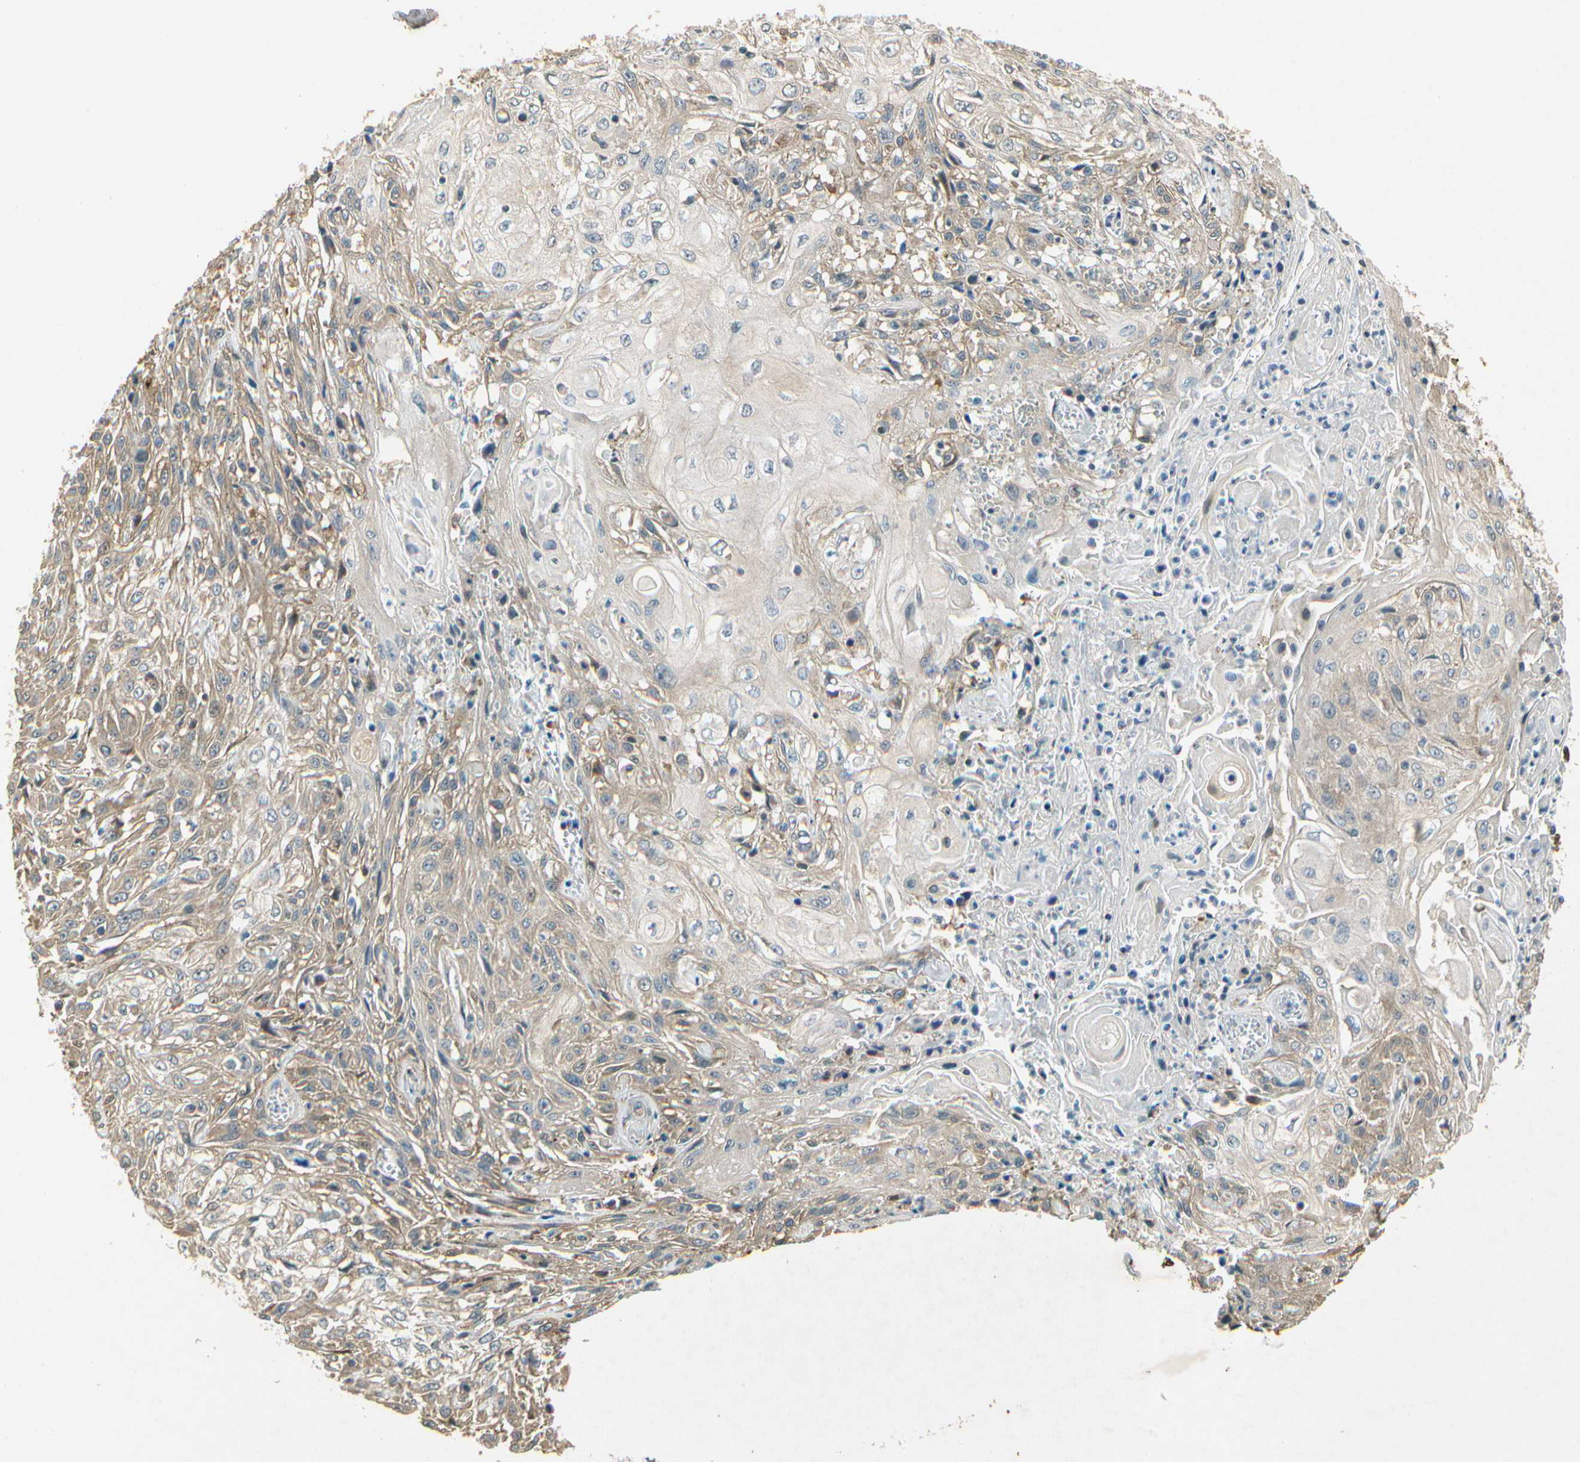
{"staining": {"intensity": "weak", "quantity": "25%-75%", "location": "cytoplasmic/membranous"}, "tissue": "skin cancer", "cell_type": "Tumor cells", "image_type": "cancer", "snomed": [{"axis": "morphology", "description": "Squamous cell carcinoma, NOS"}, {"axis": "morphology", "description": "Squamous cell carcinoma, metastatic, NOS"}, {"axis": "topography", "description": "Skin"}, {"axis": "topography", "description": "Lymph node"}], "caption": "IHC staining of skin cancer, which shows low levels of weak cytoplasmic/membranous expression in about 25%-75% of tumor cells indicating weak cytoplasmic/membranous protein positivity. The staining was performed using DAB (brown) for protein detection and nuclei were counterstained in hematoxylin (blue).", "gene": "EIF1AX", "patient": {"sex": "male", "age": 75}}